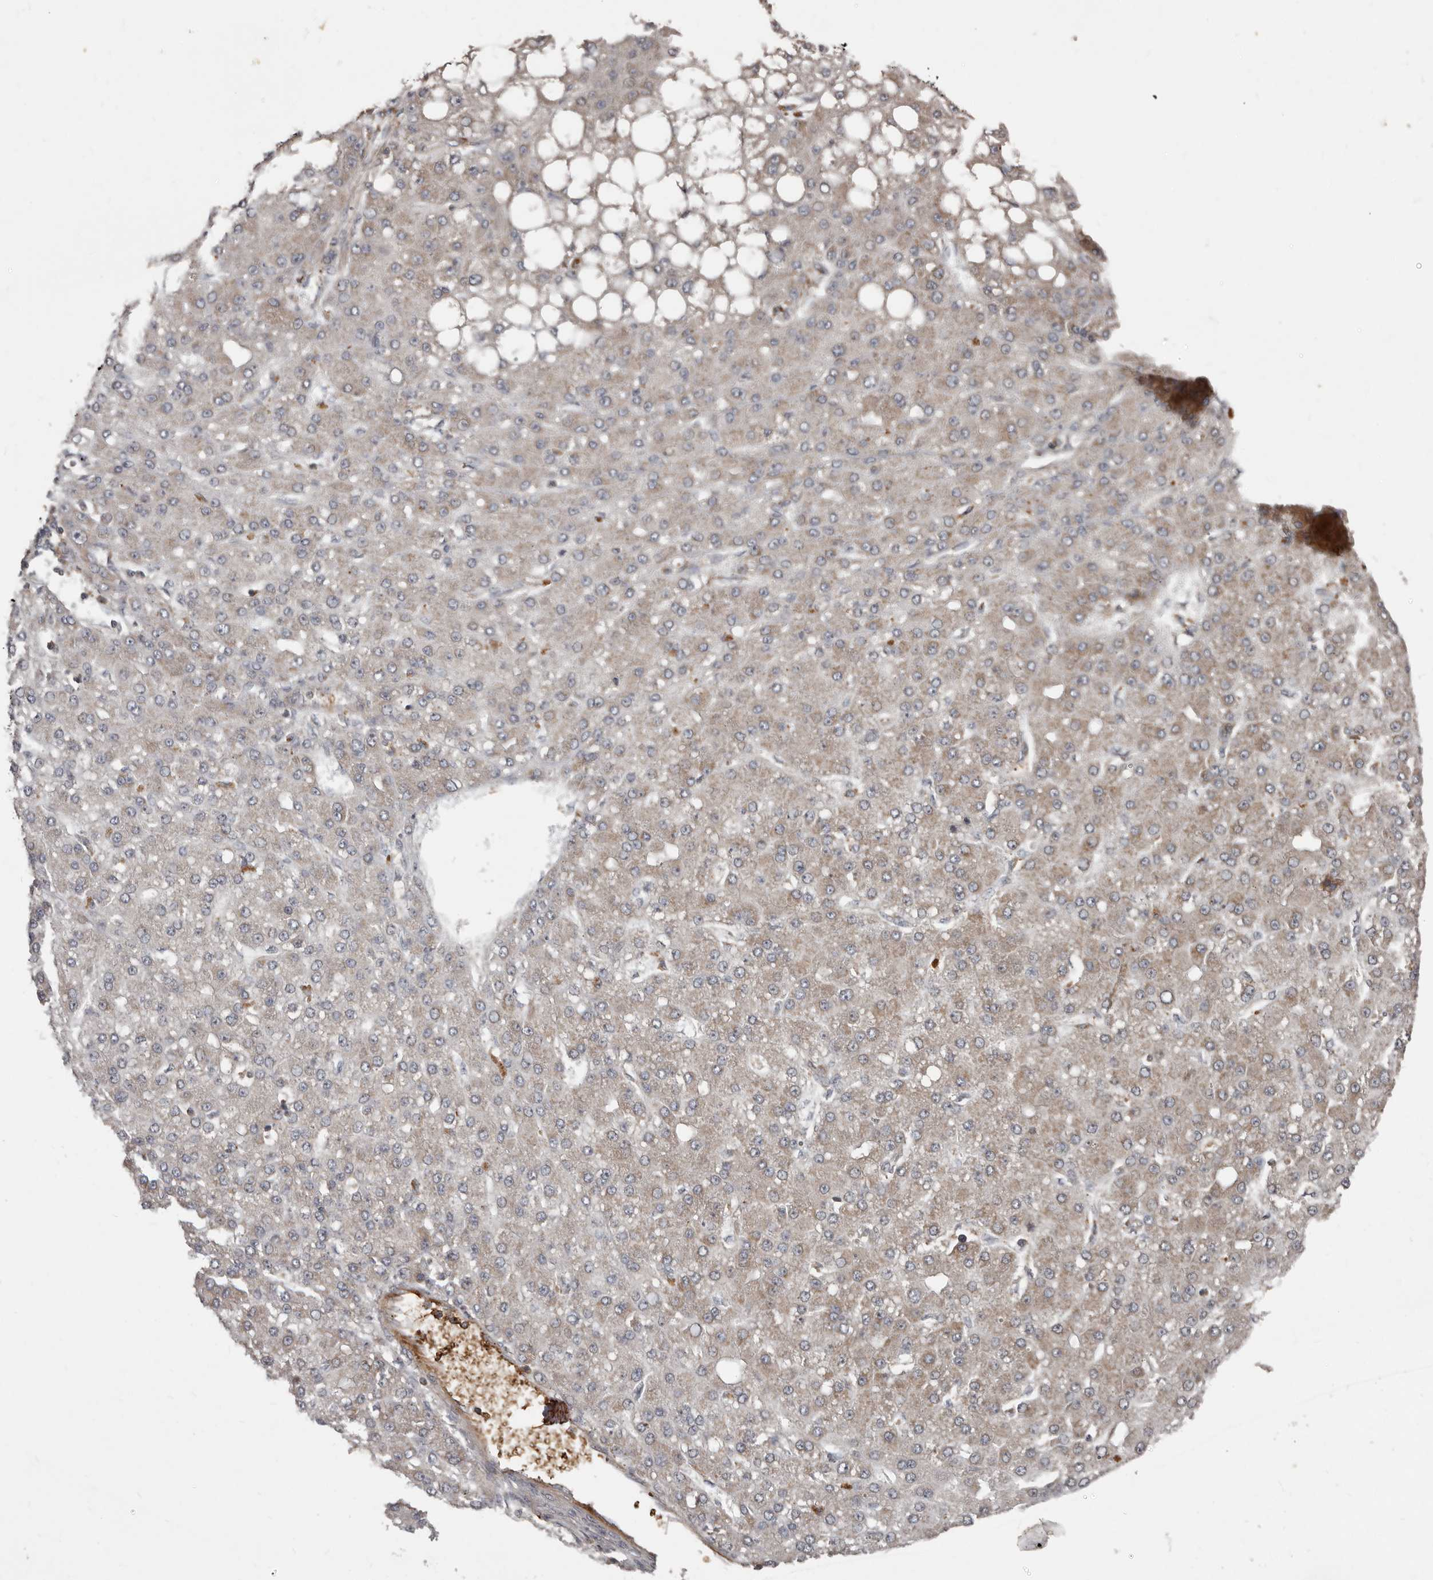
{"staining": {"intensity": "weak", "quantity": "25%-75%", "location": "cytoplasmic/membranous"}, "tissue": "liver cancer", "cell_type": "Tumor cells", "image_type": "cancer", "snomed": [{"axis": "morphology", "description": "Carcinoma, Hepatocellular, NOS"}, {"axis": "topography", "description": "Liver"}], "caption": "Liver cancer (hepatocellular carcinoma) stained for a protein reveals weak cytoplasmic/membranous positivity in tumor cells. The staining is performed using DAB (3,3'-diaminobenzidine) brown chromogen to label protein expression. The nuclei are counter-stained blue using hematoxylin.", "gene": "FBXO31", "patient": {"sex": "male", "age": 67}}